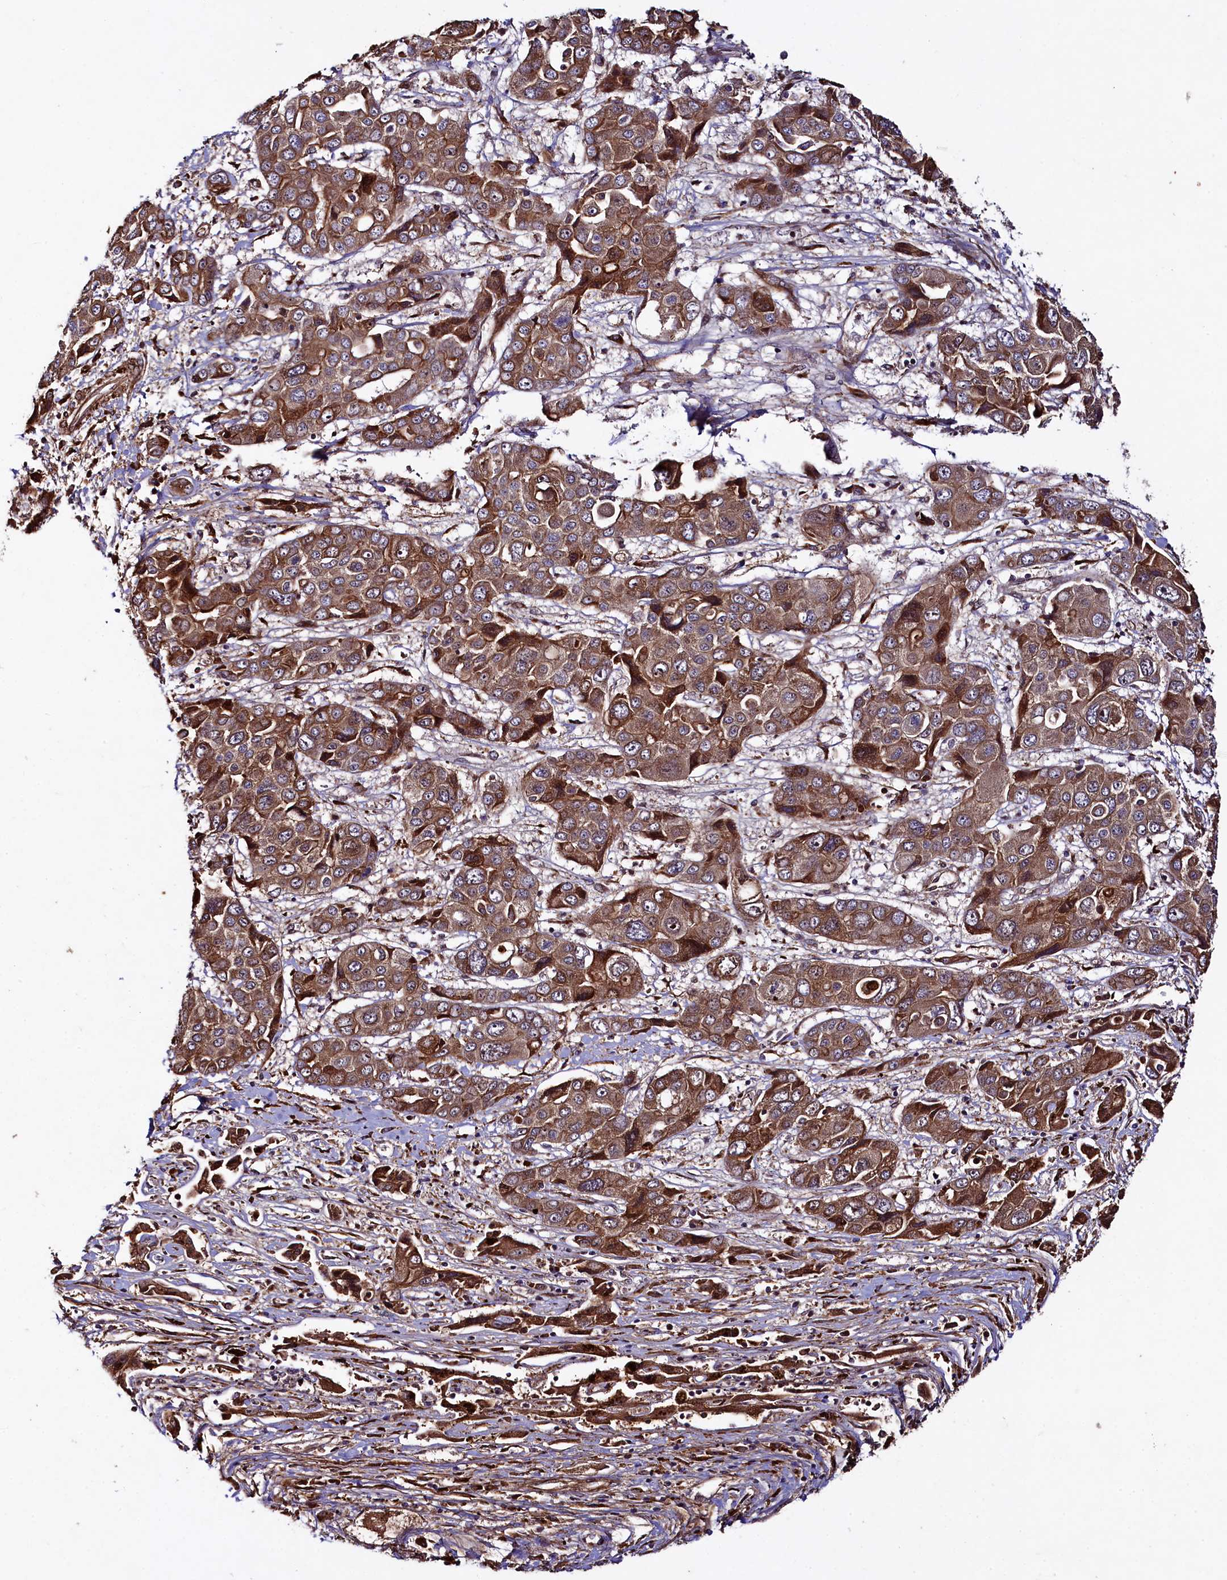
{"staining": {"intensity": "moderate", "quantity": ">75%", "location": "cytoplasmic/membranous"}, "tissue": "liver cancer", "cell_type": "Tumor cells", "image_type": "cancer", "snomed": [{"axis": "morphology", "description": "Cholangiocarcinoma"}, {"axis": "topography", "description": "Liver"}], "caption": "Protein expression analysis of liver cholangiocarcinoma shows moderate cytoplasmic/membranous staining in about >75% of tumor cells.", "gene": "CCDC102A", "patient": {"sex": "male", "age": 67}}